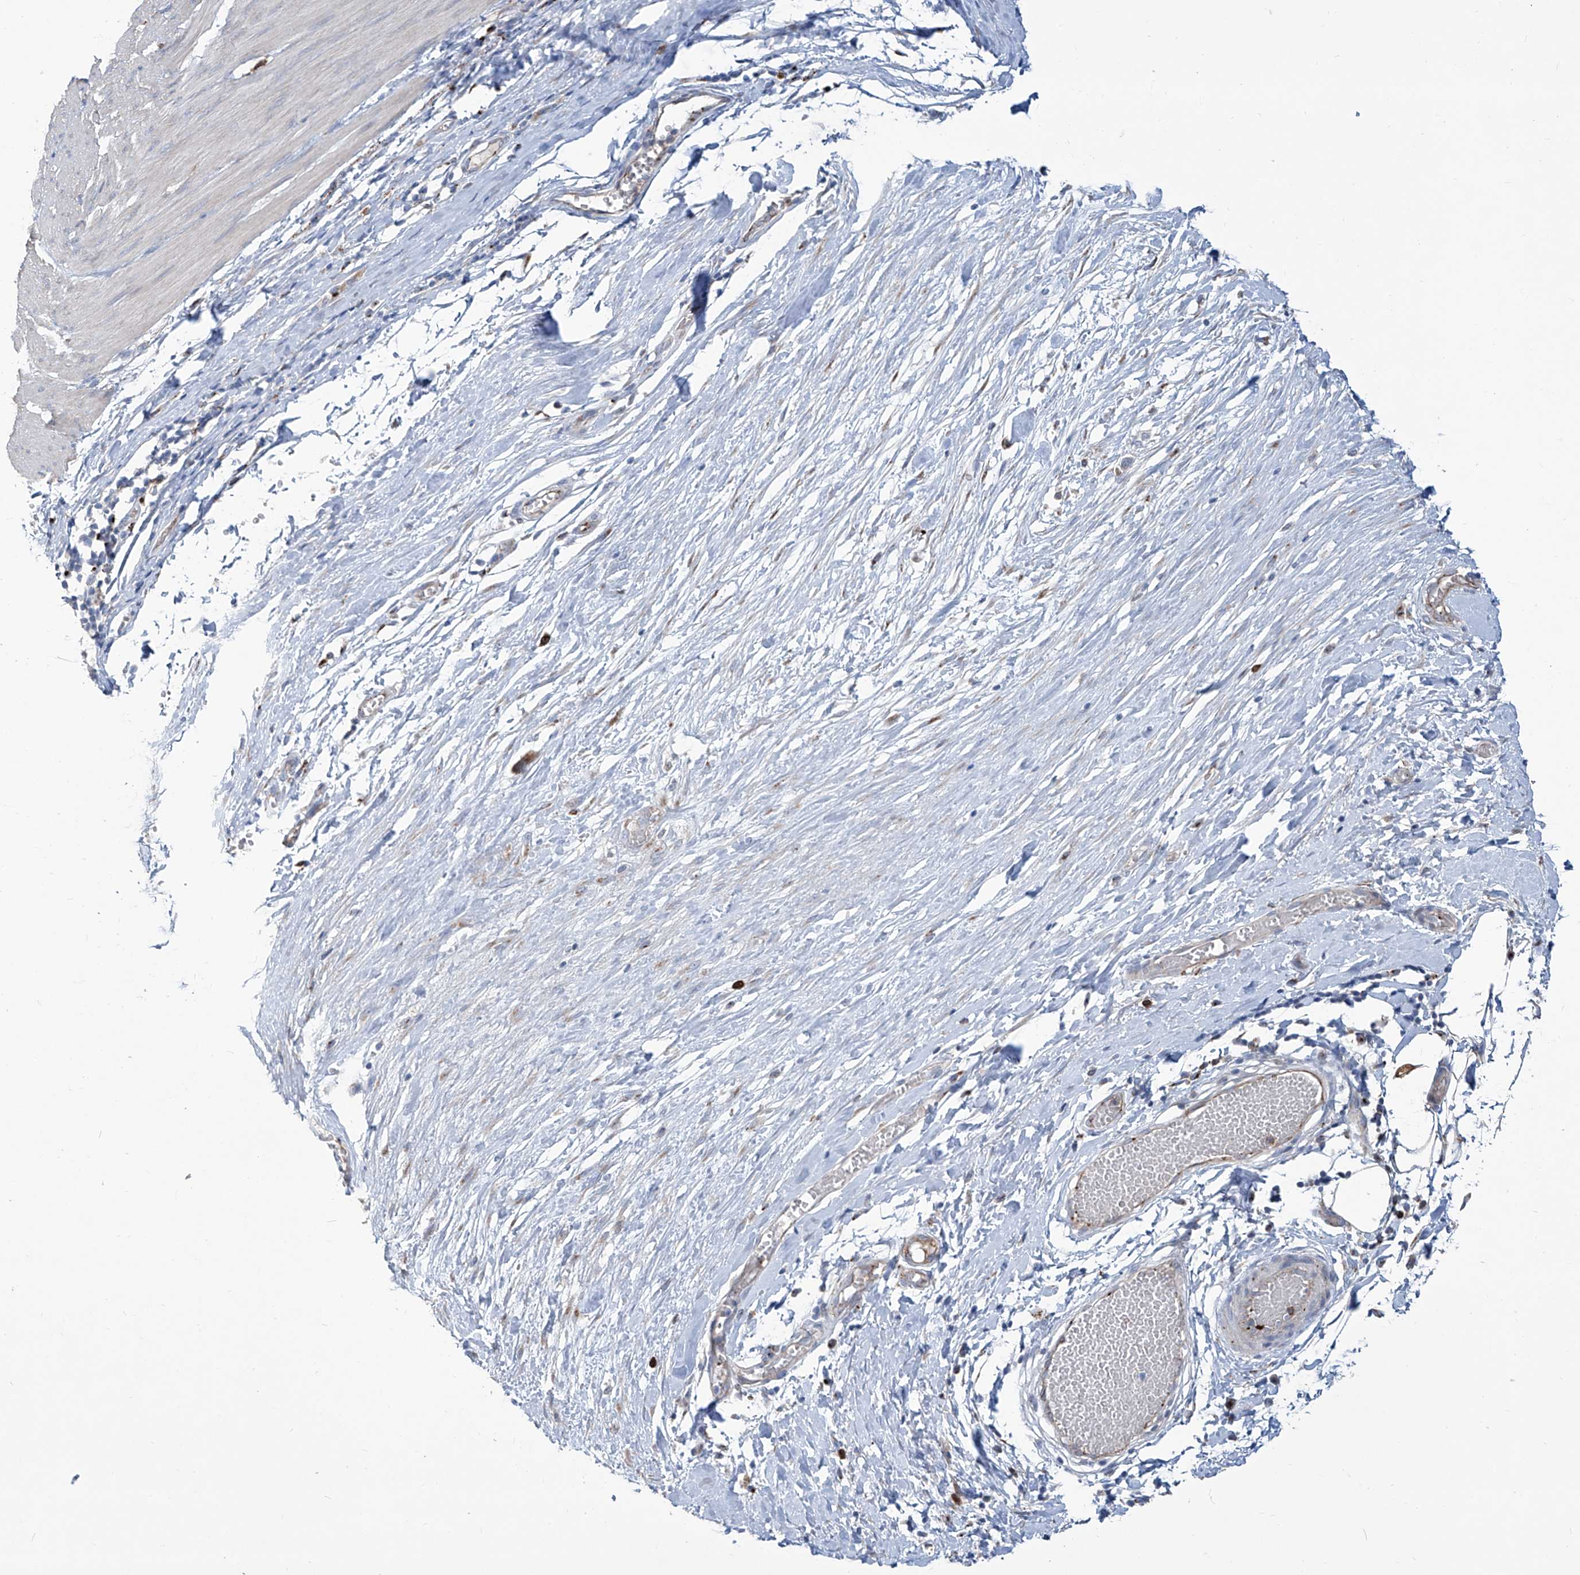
{"staining": {"intensity": "negative", "quantity": "none", "location": "none"}, "tissue": "smooth muscle", "cell_type": "Smooth muscle cells", "image_type": "normal", "snomed": [{"axis": "morphology", "description": "Normal tissue, NOS"}, {"axis": "morphology", "description": "Adenocarcinoma, NOS"}, {"axis": "topography", "description": "Colon"}, {"axis": "topography", "description": "Peripheral nerve tissue"}], "caption": "IHC image of normal smooth muscle: smooth muscle stained with DAB (3,3'-diaminobenzidine) shows no significant protein expression in smooth muscle cells.", "gene": "CDH5", "patient": {"sex": "male", "age": 14}}